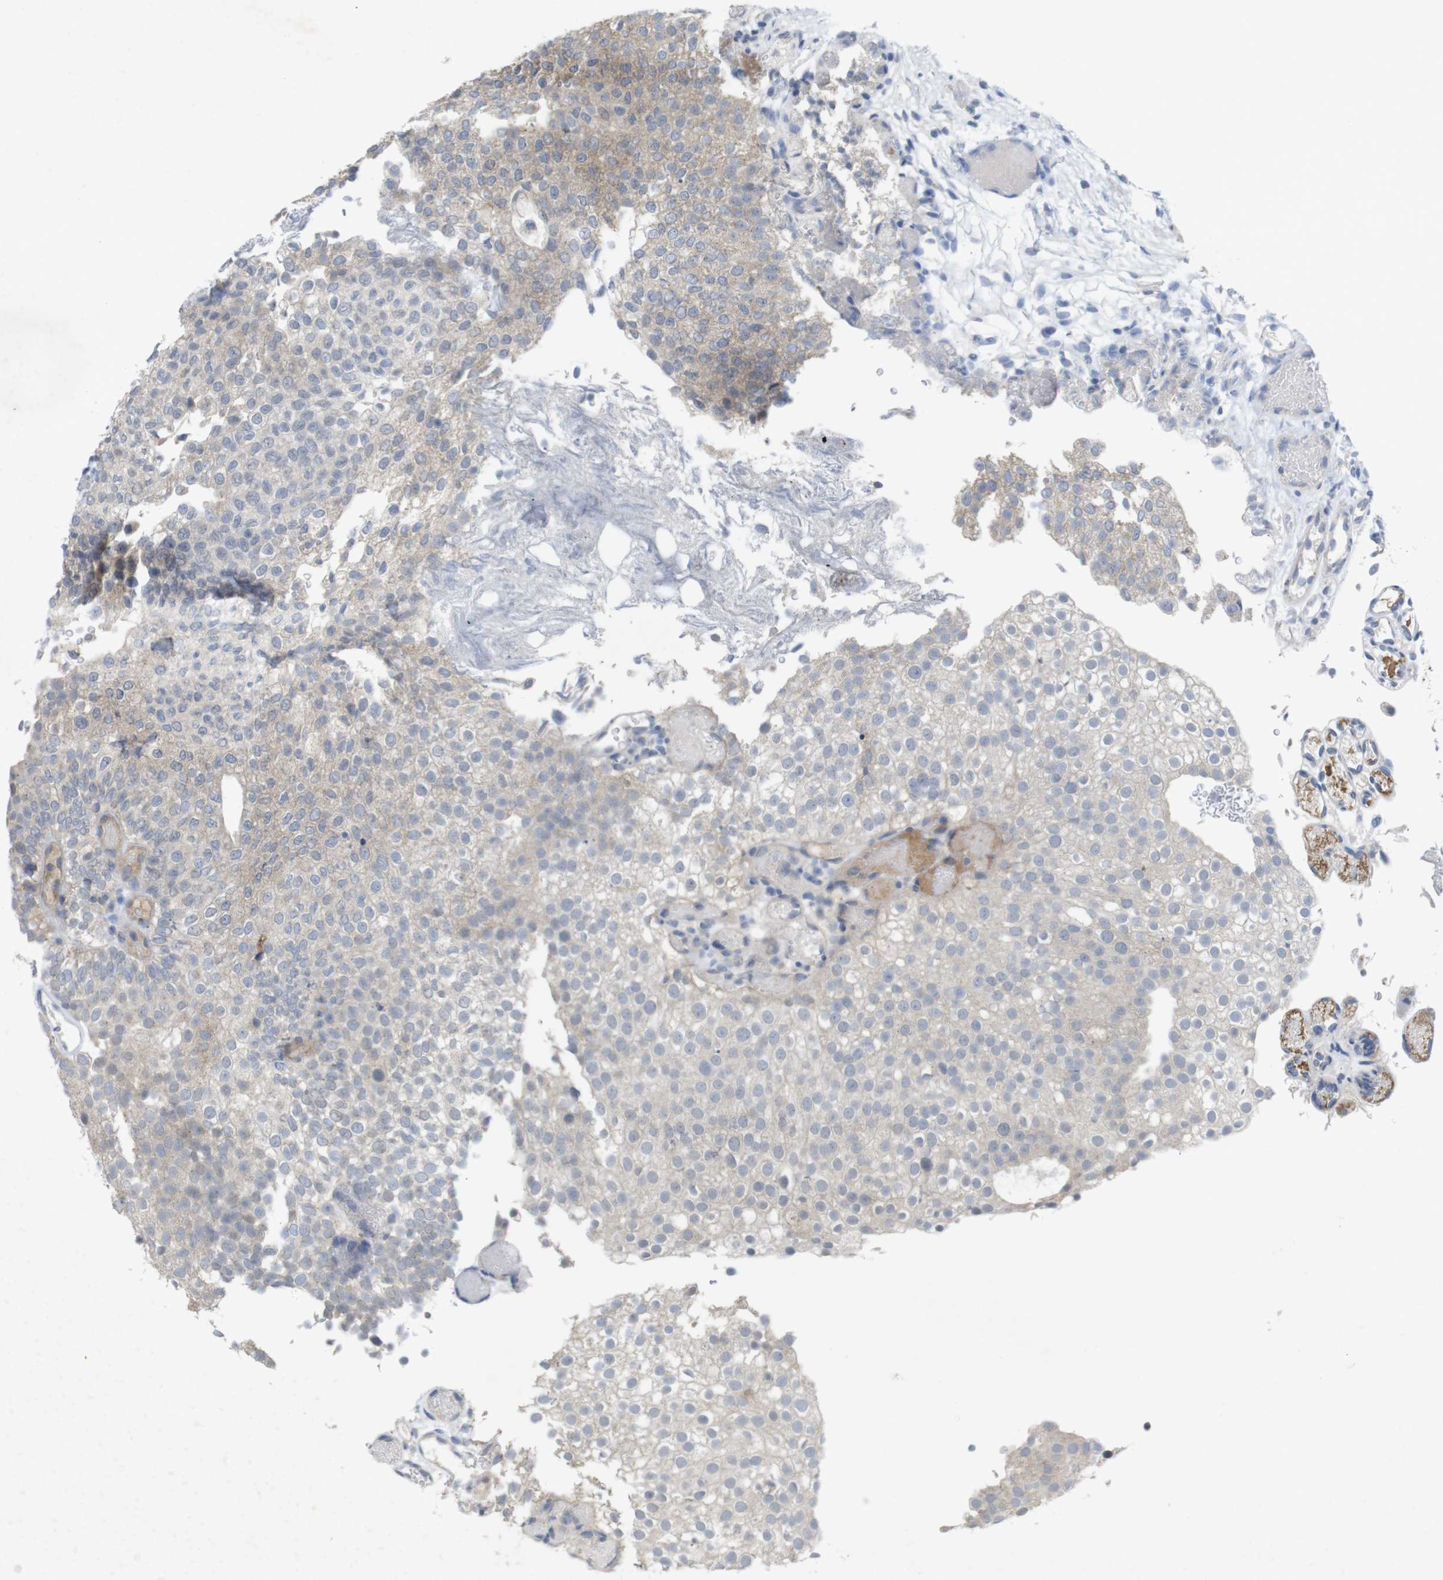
{"staining": {"intensity": "weak", "quantity": "<25%", "location": "cytoplasmic/membranous"}, "tissue": "urothelial cancer", "cell_type": "Tumor cells", "image_type": "cancer", "snomed": [{"axis": "morphology", "description": "Urothelial carcinoma, Low grade"}, {"axis": "topography", "description": "Urinary bladder"}], "caption": "This is an immunohistochemistry (IHC) image of urothelial cancer. There is no expression in tumor cells.", "gene": "BCAR3", "patient": {"sex": "male", "age": 78}}